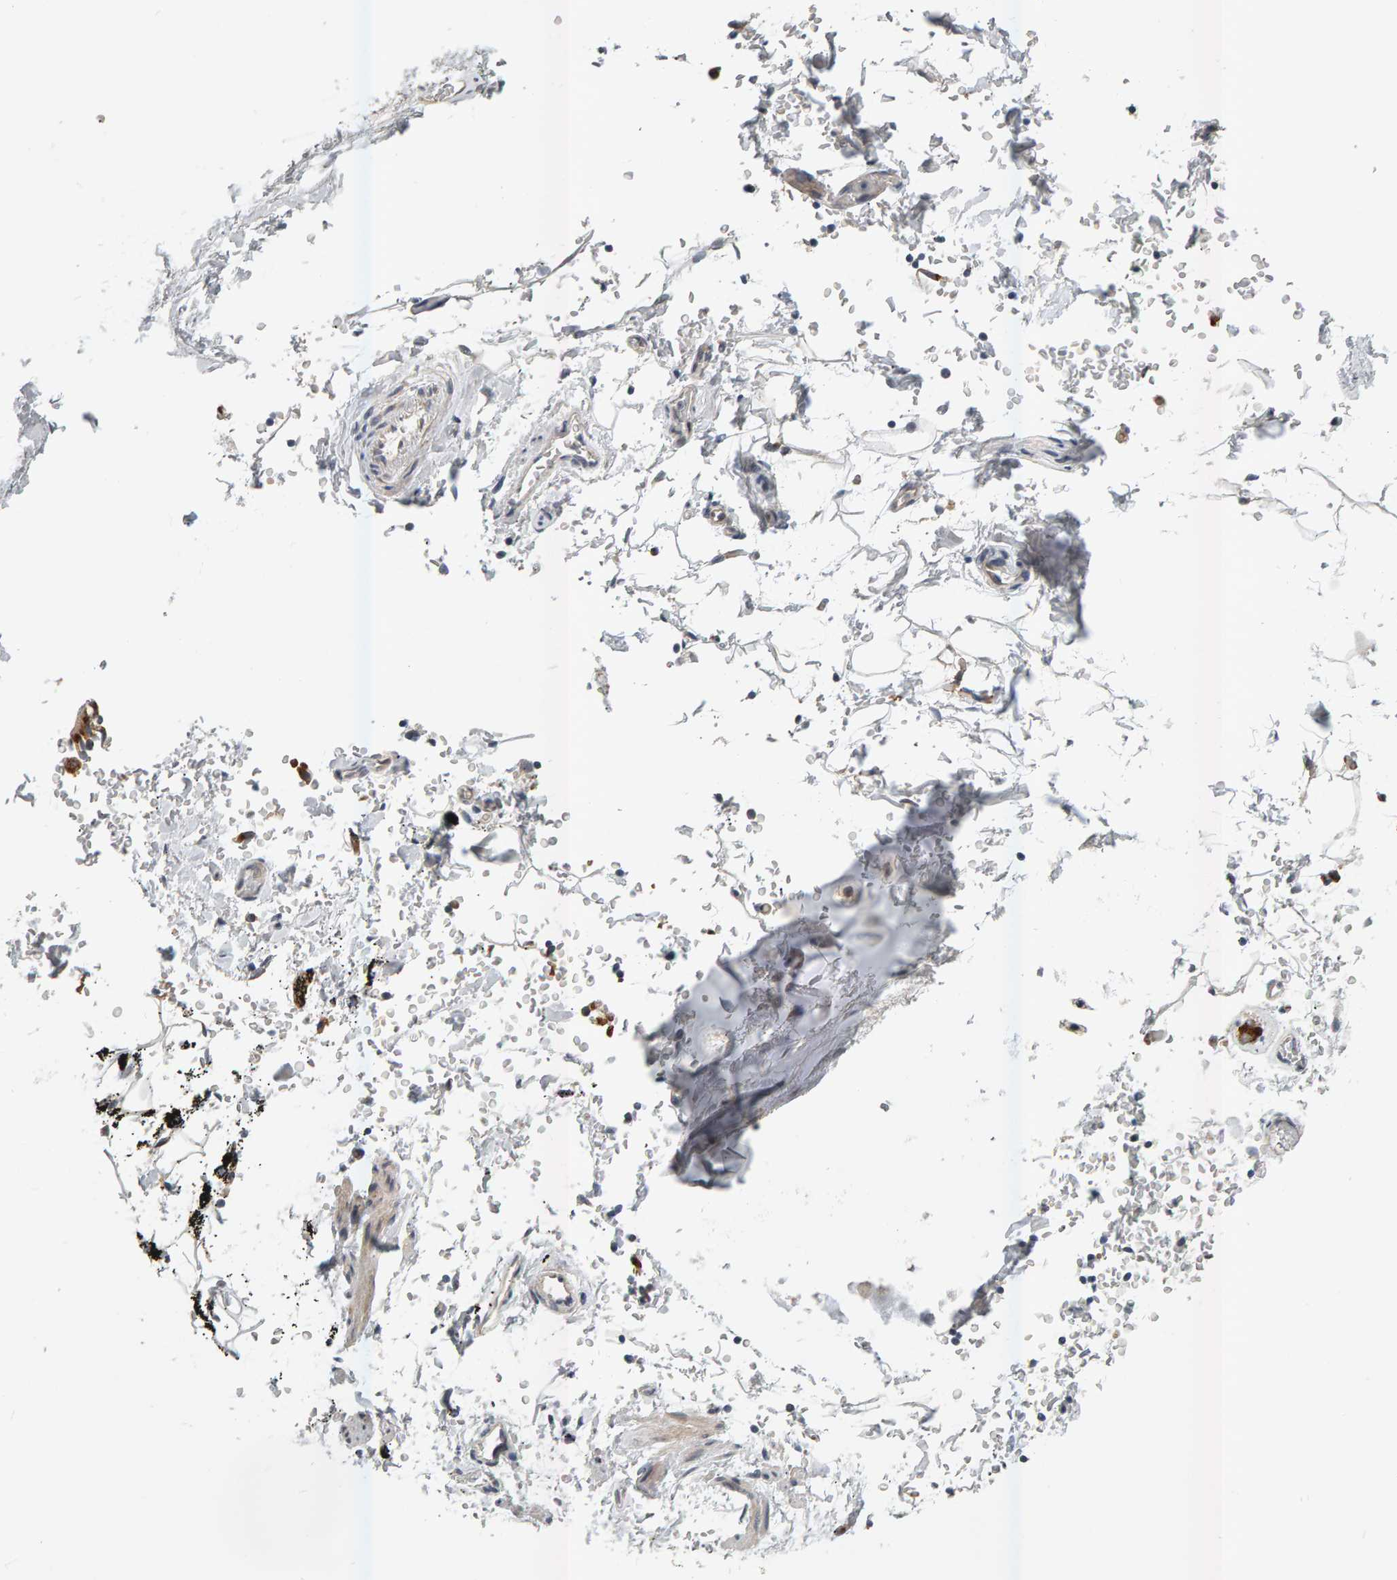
{"staining": {"intensity": "weak", "quantity": "25%-75%", "location": "cytoplasmic/membranous"}, "tissue": "adipose tissue", "cell_type": "Adipocytes", "image_type": "normal", "snomed": [{"axis": "morphology", "description": "Normal tissue, NOS"}, {"axis": "topography", "description": "Cartilage tissue"}, {"axis": "topography", "description": "Lung"}], "caption": "Immunohistochemistry (IHC) of benign human adipose tissue demonstrates low levels of weak cytoplasmic/membranous expression in about 25%-75% of adipocytes. (DAB (3,3'-diaminobenzidine) IHC, brown staining for protein, blue staining for nuclei).", "gene": "ZNF160", "patient": {"sex": "female", "age": 77}}